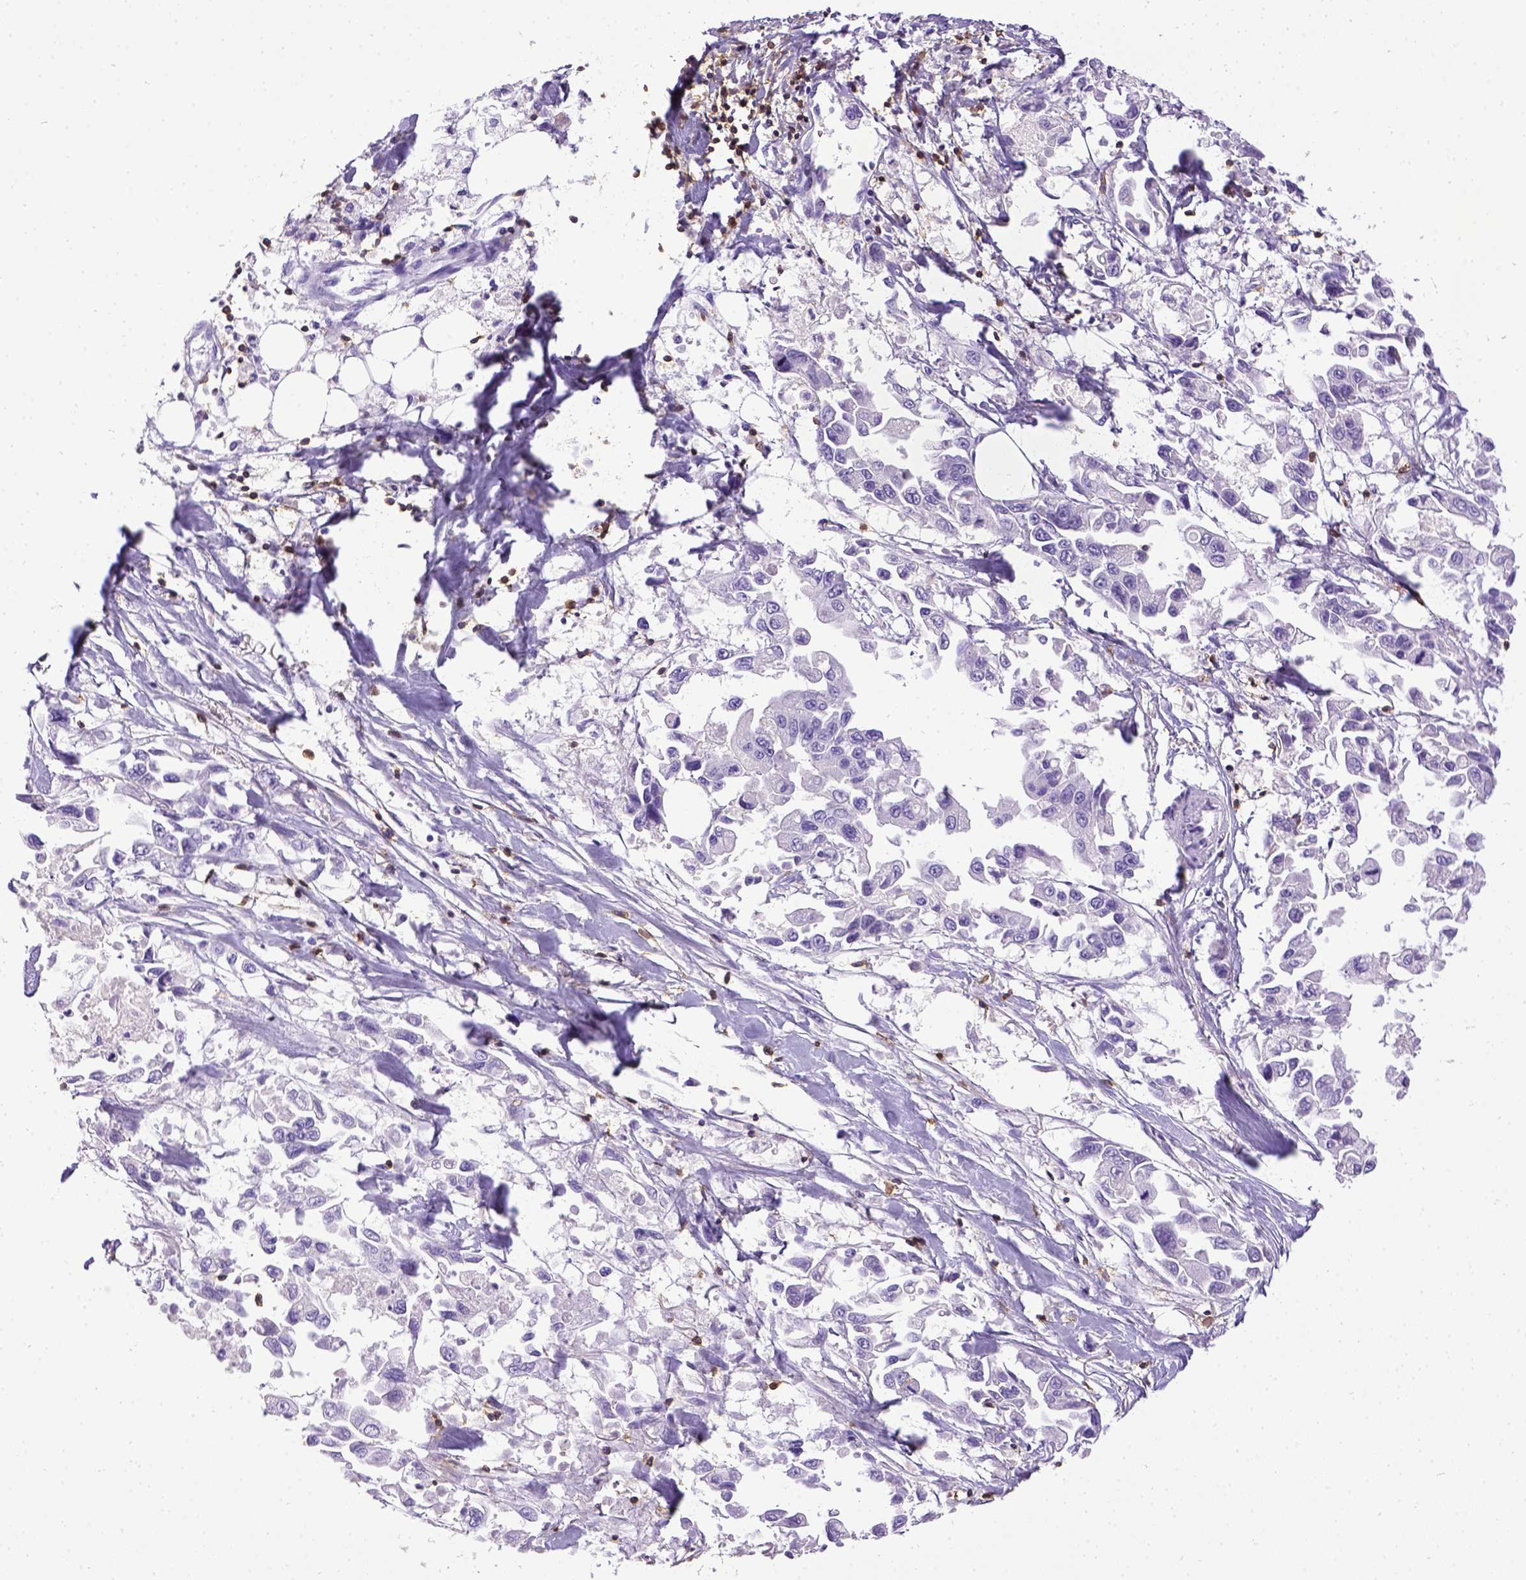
{"staining": {"intensity": "negative", "quantity": "none", "location": "none"}, "tissue": "pancreatic cancer", "cell_type": "Tumor cells", "image_type": "cancer", "snomed": [{"axis": "morphology", "description": "Adenocarcinoma, NOS"}, {"axis": "topography", "description": "Pancreas"}], "caption": "Immunohistochemistry of human adenocarcinoma (pancreatic) exhibits no positivity in tumor cells. Nuclei are stained in blue.", "gene": "CD3E", "patient": {"sex": "female", "age": 83}}